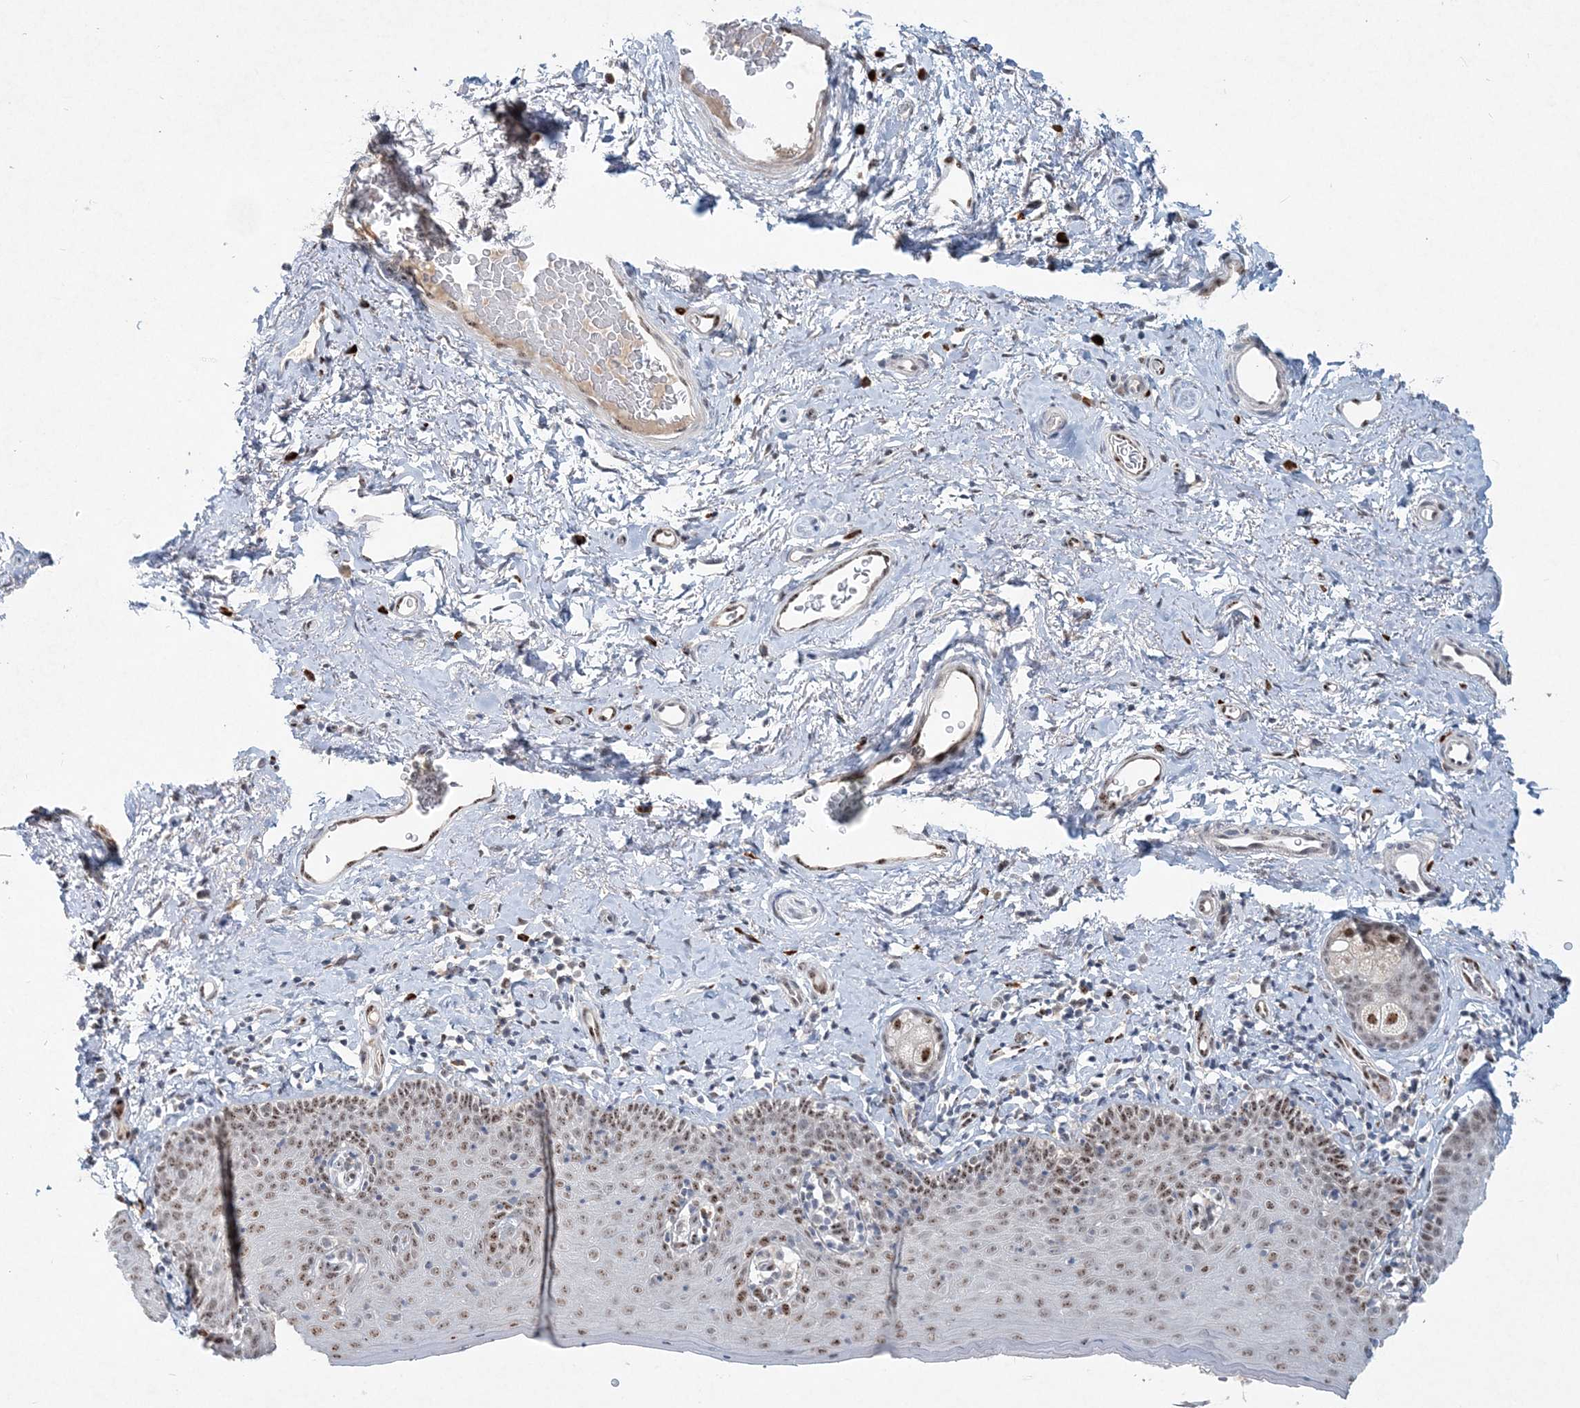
{"staining": {"intensity": "moderate", "quantity": "25%-75%", "location": "nuclear"}, "tissue": "skin", "cell_type": "Epidermal cells", "image_type": "normal", "snomed": [{"axis": "morphology", "description": "Normal tissue, NOS"}, {"axis": "topography", "description": "Vulva"}], "caption": "This image demonstrates benign skin stained with immunohistochemistry to label a protein in brown. The nuclear of epidermal cells show moderate positivity for the protein. Nuclei are counter-stained blue.", "gene": "GIN1", "patient": {"sex": "female", "age": 66}}